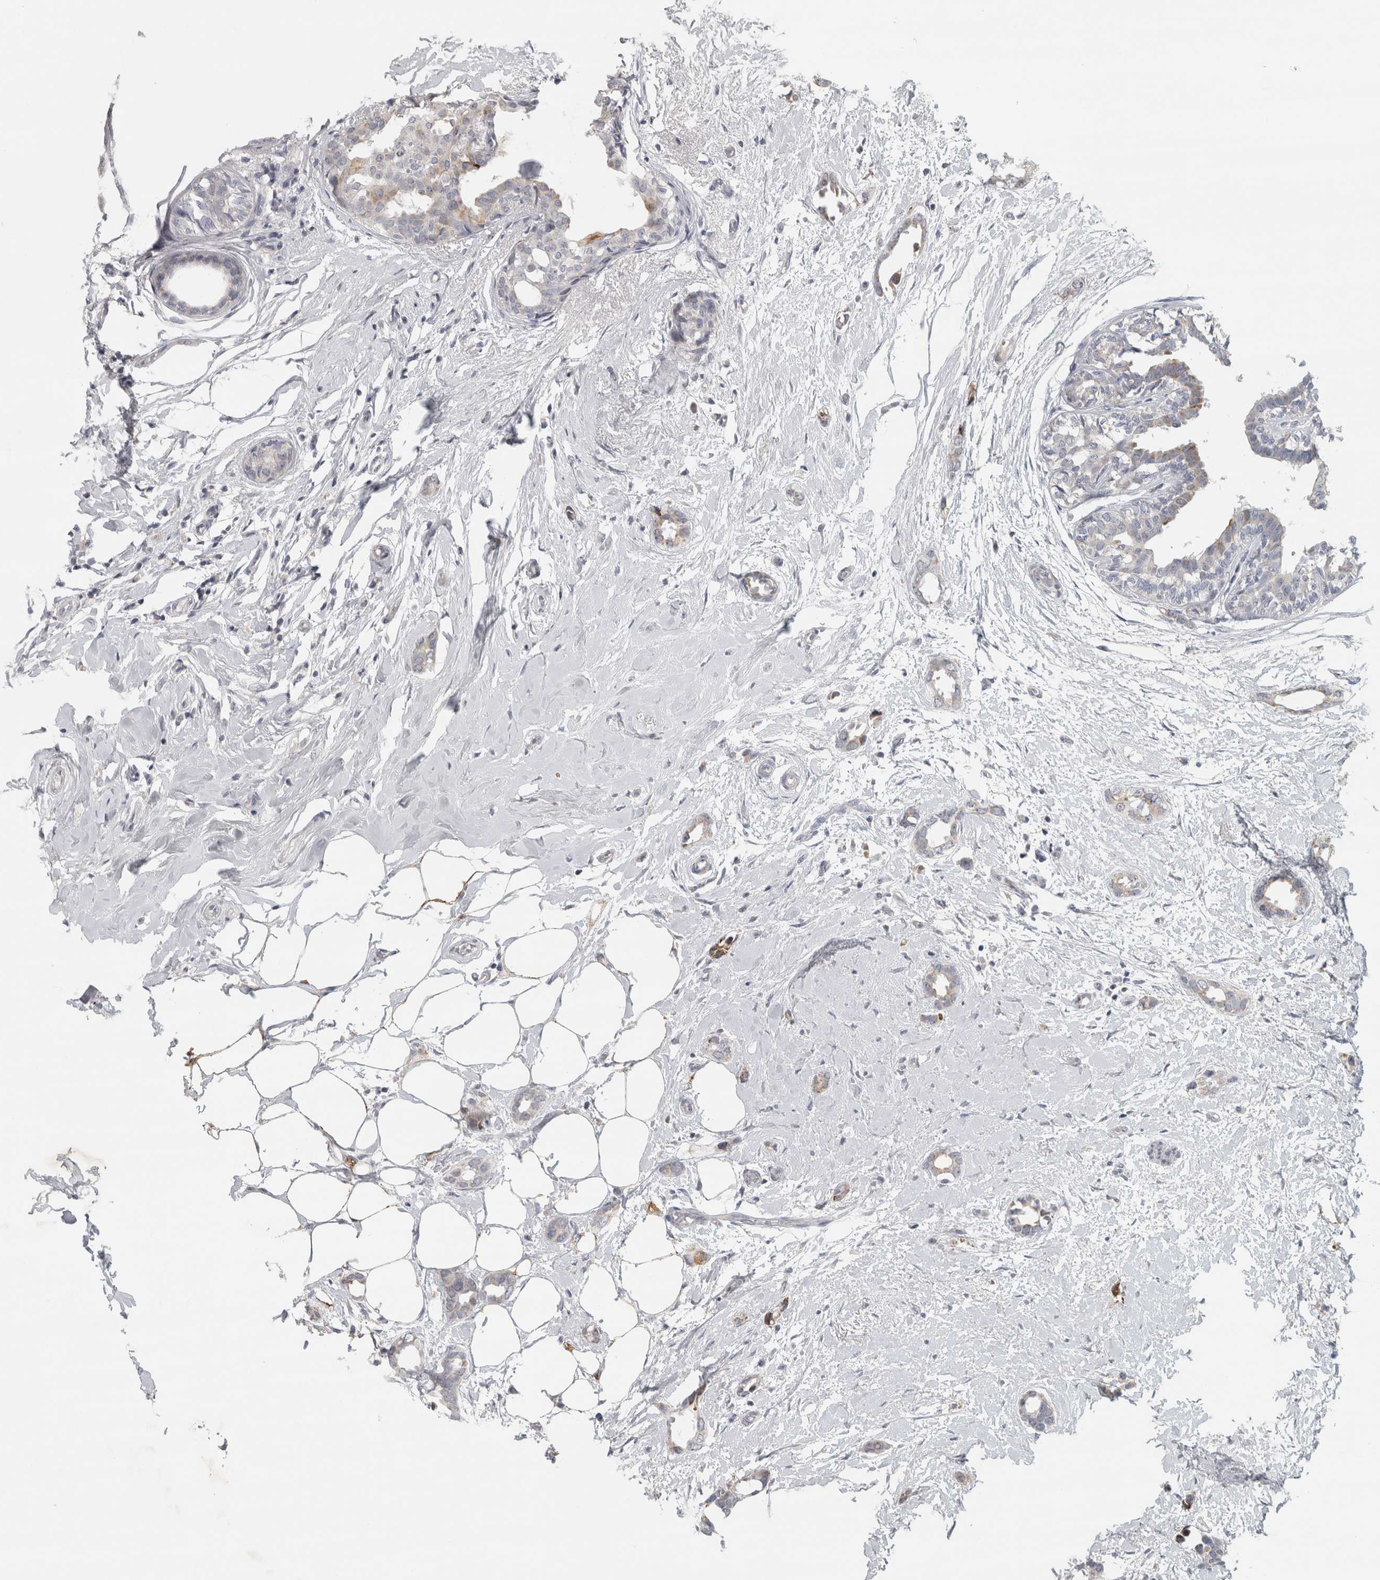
{"staining": {"intensity": "negative", "quantity": "none", "location": "none"}, "tissue": "breast cancer", "cell_type": "Tumor cells", "image_type": "cancer", "snomed": [{"axis": "morphology", "description": "Duct carcinoma"}, {"axis": "topography", "description": "Breast"}], "caption": "Breast intraductal carcinoma was stained to show a protein in brown. There is no significant staining in tumor cells. The staining was performed using DAB to visualize the protein expression in brown, while the nuclei were stained in blue with hematoxylin (Magnification: 20x).", "gene": "PTPRN2", "patient": {"sex": "female", "age": 55}}